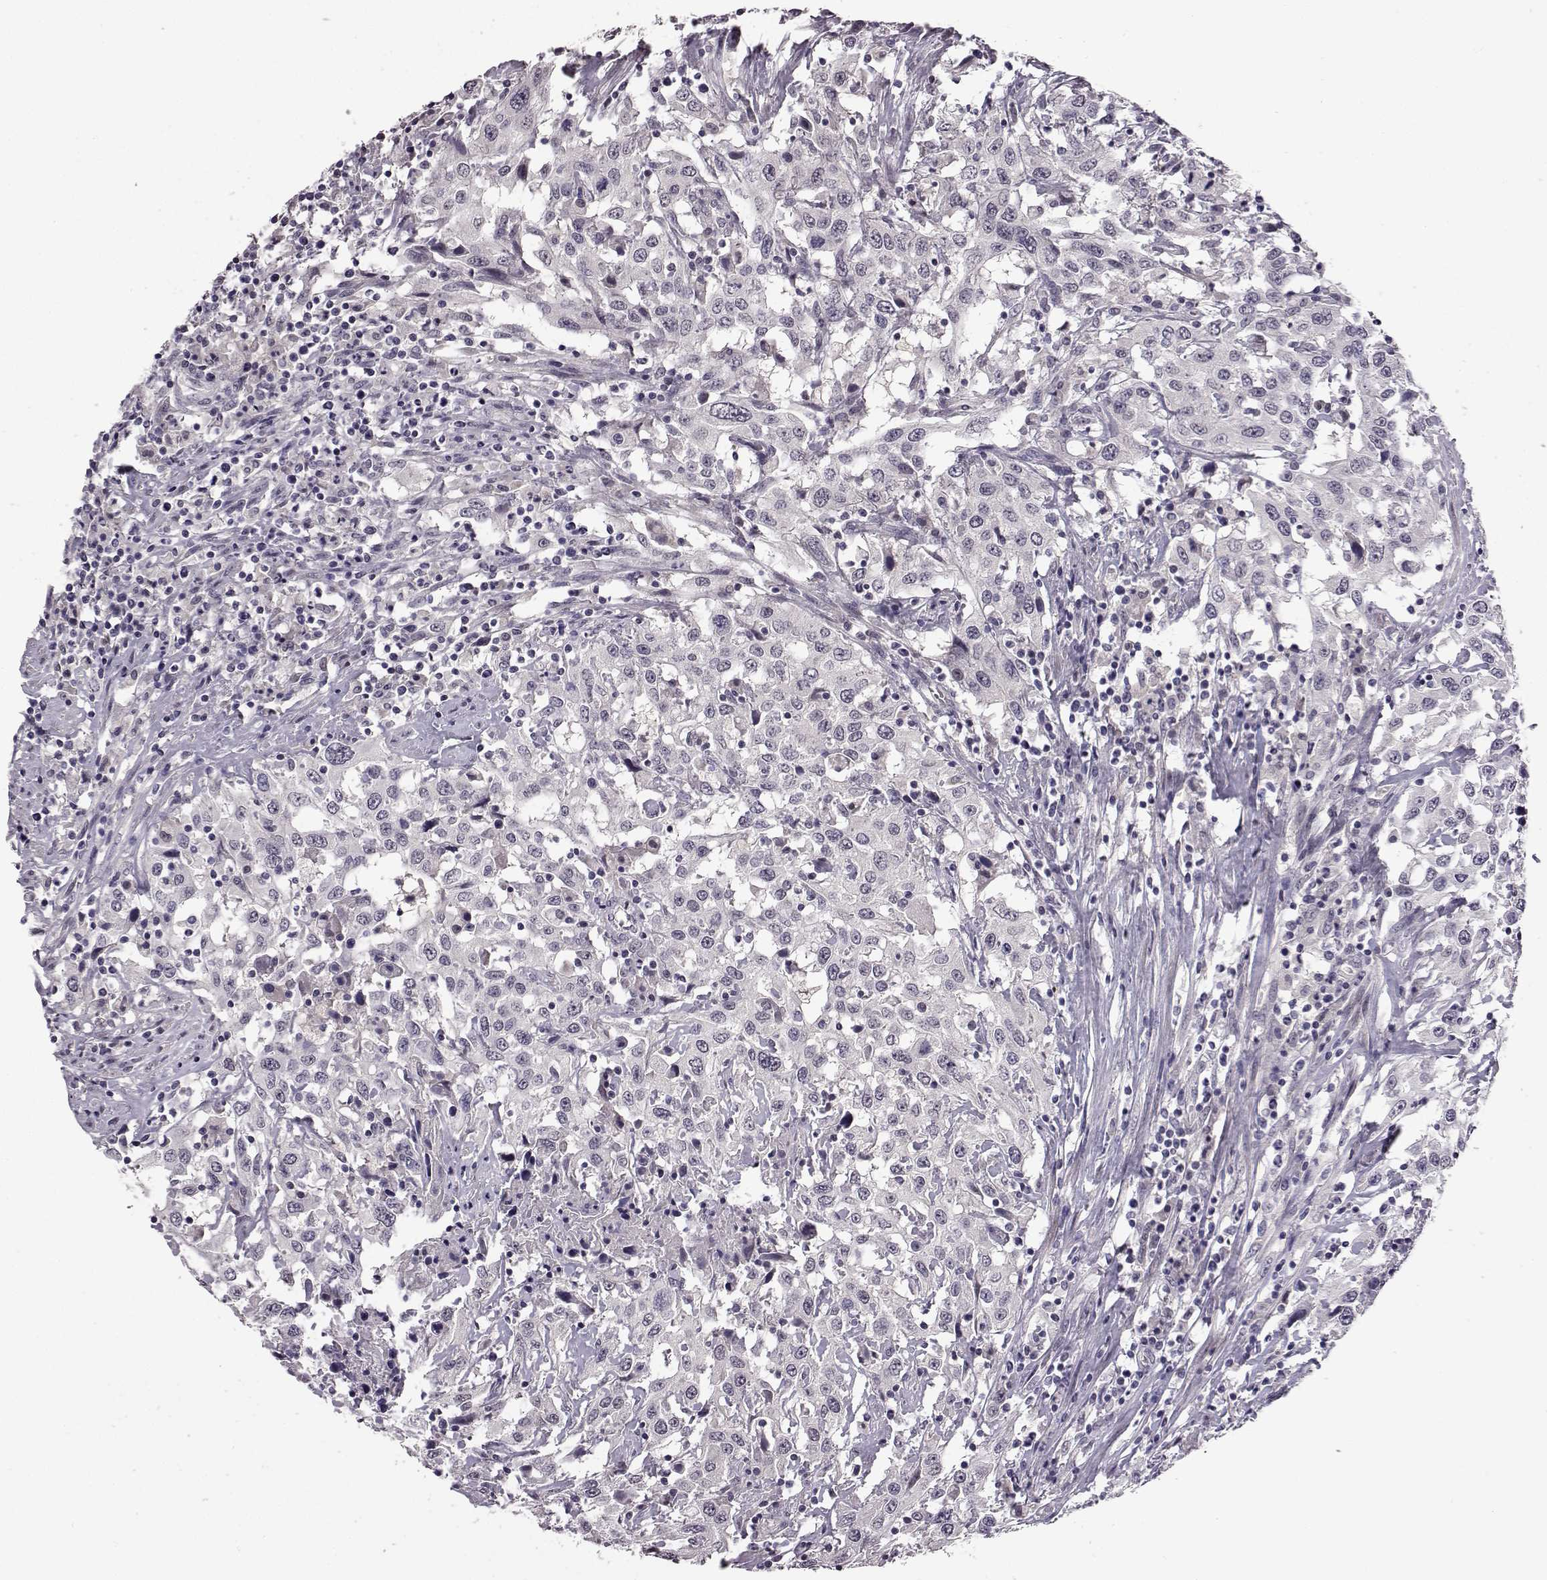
{"staining": {"intensity": "negative", "quantity": "none", "location": "none"}, "tissue": "urothelial cancer", "cell_type": "Tumor cells", "image_type": "cancer", "snomed": [{"axis": "morphology", "description": "Urothelial carcinoma, High grade"}, {"axis": "topography", "description": "Urinary bladder"}], "caption": "Immunohistochemical staining of human urothelial cancer reveals no significant positivity in tumor cells.", "gene": "C10orf62", "patient": {"sex": "male", "age": 61}}